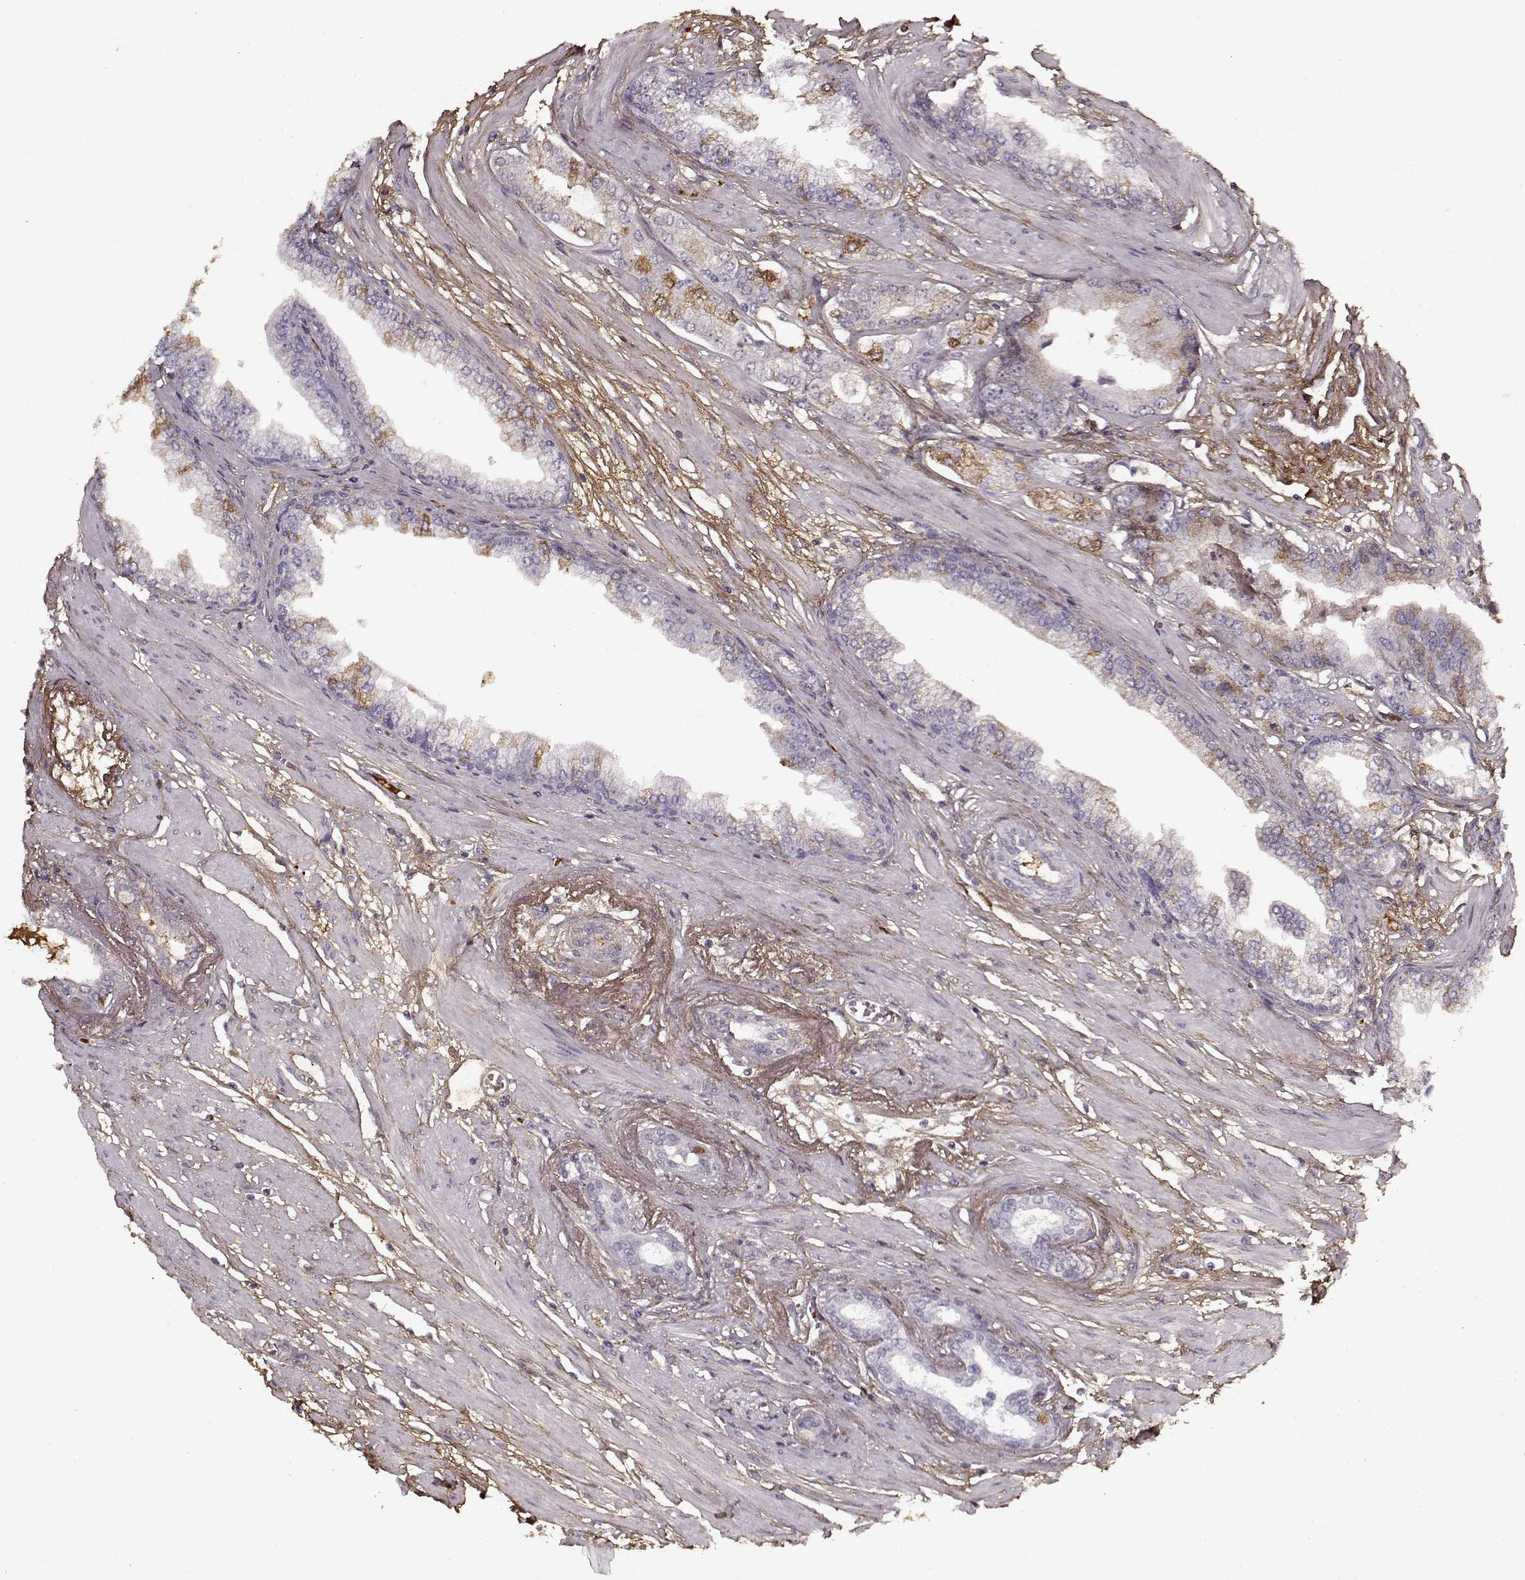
{"staining": {"intensity": "moderate", "quantity": "<25%", "location": "cytoplasmic/membranous"}, "tissue": "prostate cancer", "cell_type": "Tumor cells", "image_type": "cancer", "snomed": [{"axis": "morphology", "description": "Adenocarcinoma, Low grade"}, {"axis": "topography", "description": "Prostate"}], "caption": "IHC of human prostate cancer (adenocarcinoma (low-grade)) reveals low levels of moderate cytoplasmic/membranous expression in approximately <25% of tumor cells. (DAB (3,3'-diaminobenzidine) IHC with brightfield microscopy, high magnification).", "gene": "LUM", "patient": {"sex": "male", "age": 60}}